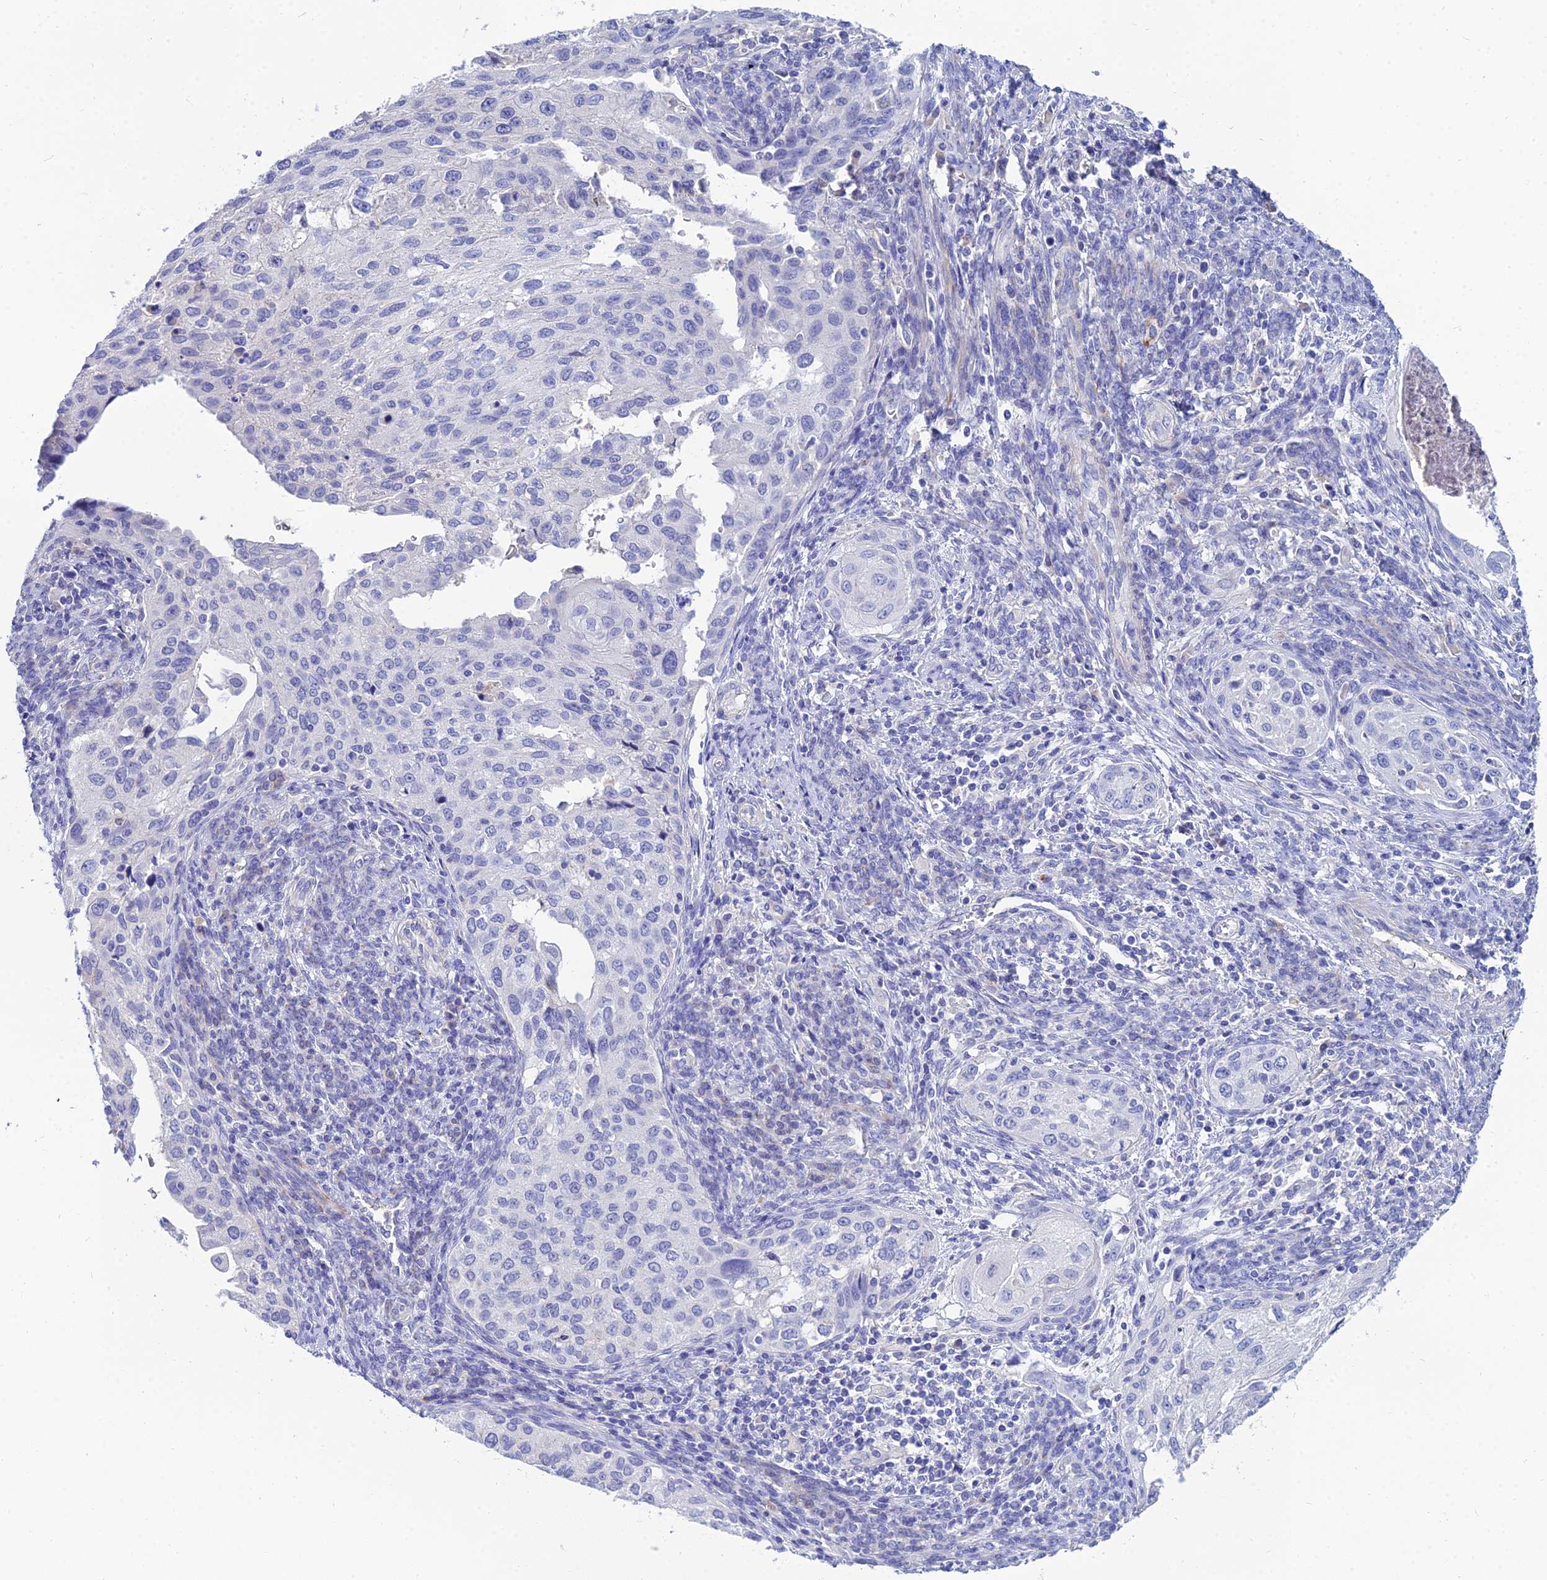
{"staining": {"intensity": "negative", "quantity": "none", "location": "none"}, "tissue": "cervical cancer", "cell_type": "Tumor cells", "image_type": "cancer", "snomed": [{"axis": "morphology", "description": "Squamous cell carcinoma, NOS"}, {"axis": "topography", "description": "Cervix"}], "caption": "Immunohistochemistry image of human cervical squamous cell carcinoma stained for a protein (brown), which reveals no positivity in tumor cells.", "gene": "ZNF552", "patient": {"sex": "female", "age": 67}}